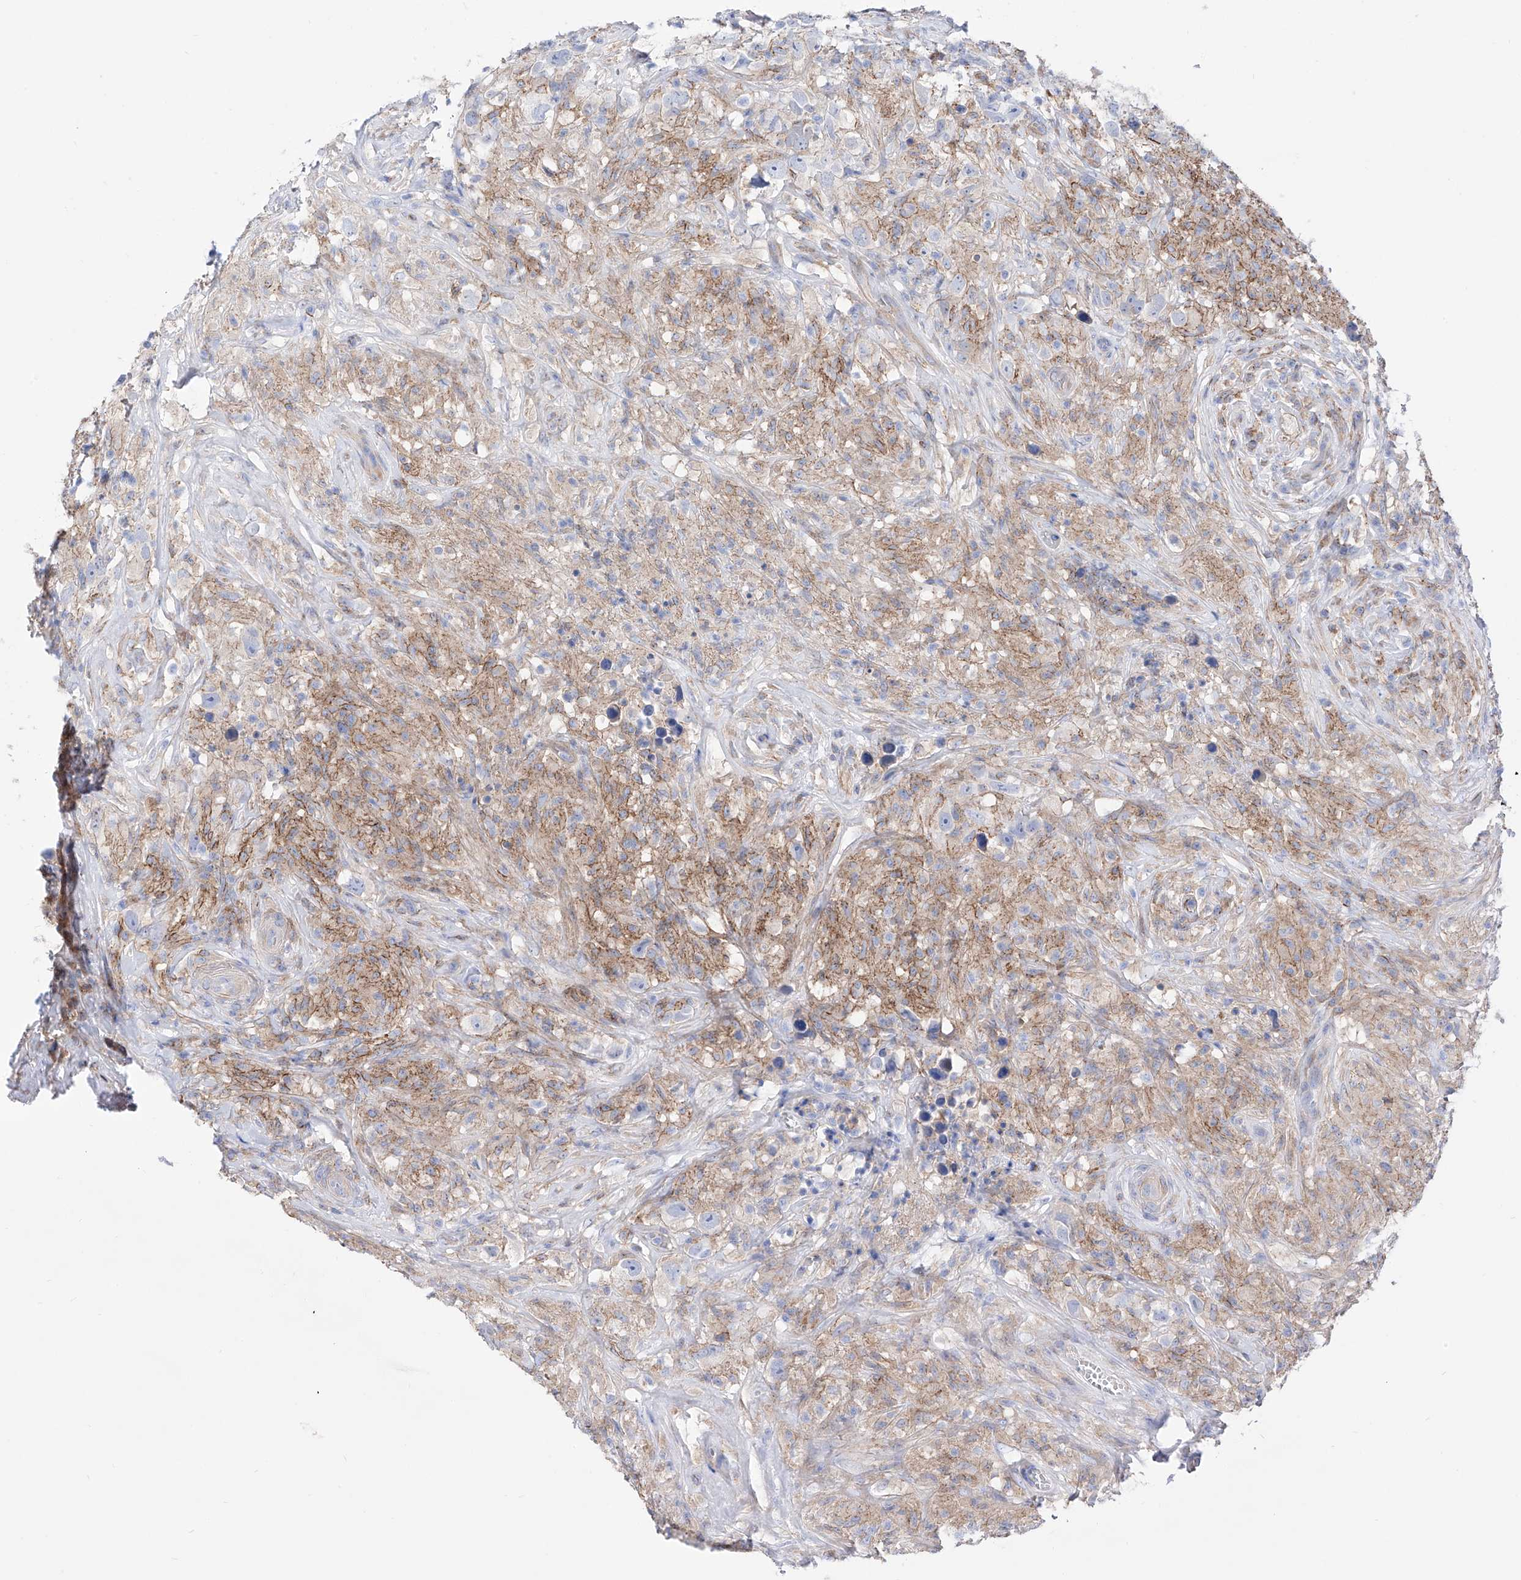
{"staining": {"intensity": "negative", "quantity": "none", "location": "none"}, "tissue": "testis cancer", "cell_type": "Tumor cells", "image_type": "cancer", "snomed": [{"axis": "morphology", "description": "Seminoma, NOS"}, {"axis": "topography", "description": "Testis"}], "caption": "Testis cancer was stained to show a protein in brown. There is no significant expression in tumor cells.", "gene": "ZNF653", "patient": {"sex": "male", "age": 49}}